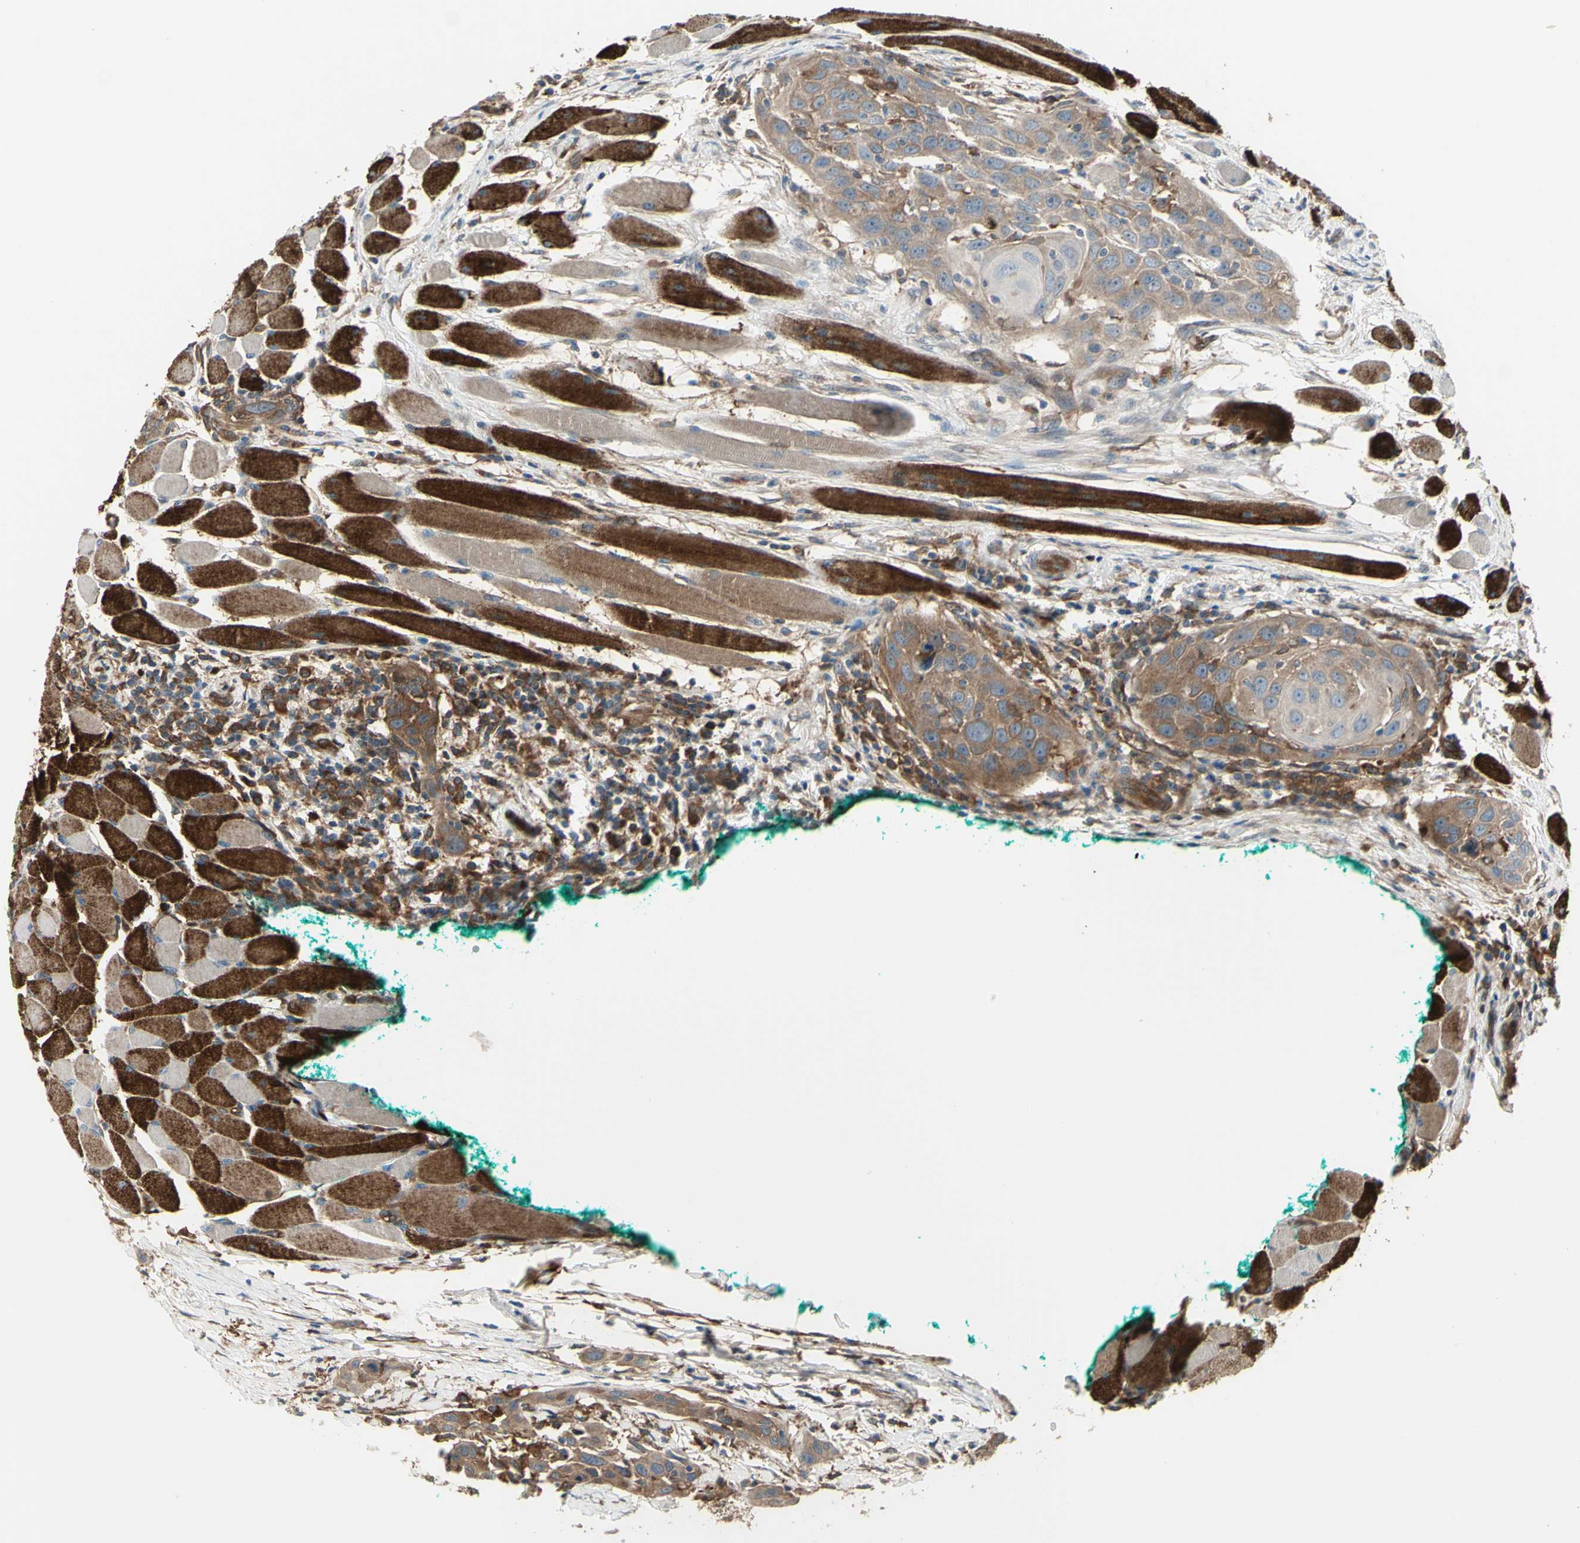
{"staining": {"intensity": "moderate", "quantity": "25%-75%", "location": "cytoplasmic/membranous"}, "tissue": "head and neck cancer", "cell_type": "Tumor cells", "image_type": "cancer", "snomed": [{"axis": "morphology", "description": "Squamous cell carcinoma, NOS"}, {"axis": "topography", "description": "Oral tissue"}, {"axis": "topography", "description": "Head-Neck"}], "caption": "Immunohistochemistry of head and neck cancer (squamous cell carcinoma) displays medium levels of moderate cytoplasmic/membranous positivity in approximately 25%-75% of tumor cells. Using DAB (brown) and hematoxylin (blue) stains, captured at high magnification using brightfield microscopy.", "gene": "IGSF9B", "patient": {"sex": "female", "age": 50}}